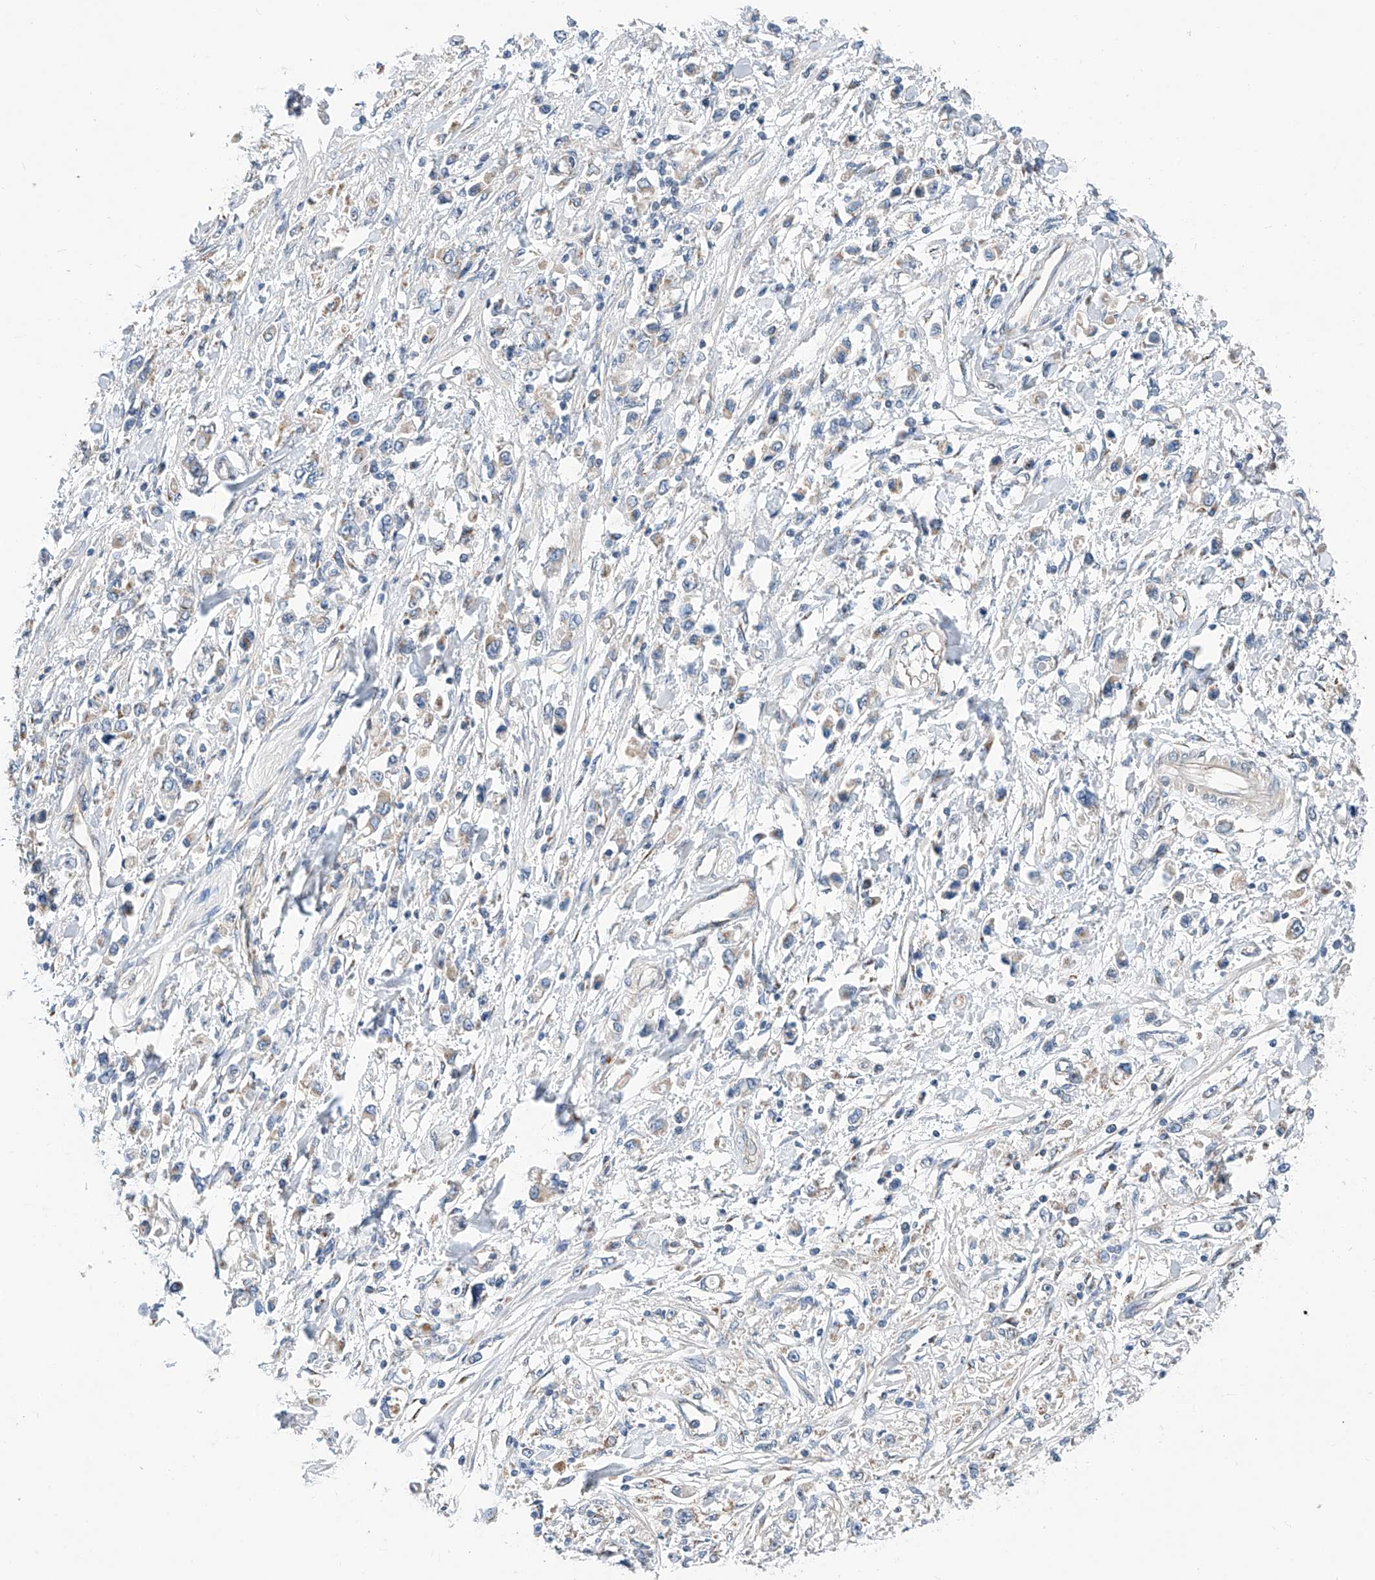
{"staining": {"intensity": "weak", "quantity": "<25%", "location": "cytoplasmic/membranous"}, "tissue": "stomach cancer", "cell_type": "Tumor cells", "image_type": "cancer", "snomed": [{"axis": "morphology", "description": "Adenocarcinoma, NOS"}, {"axis": "topography", "description": "Stomach"}], "caption": "DAB immunohistochemical staining of human adenocarcinoma (stomach) exhibits no significant expression in tumor cells.", "gene": "SLC22A7", "patient": {"sex": "female", "age": 59}}